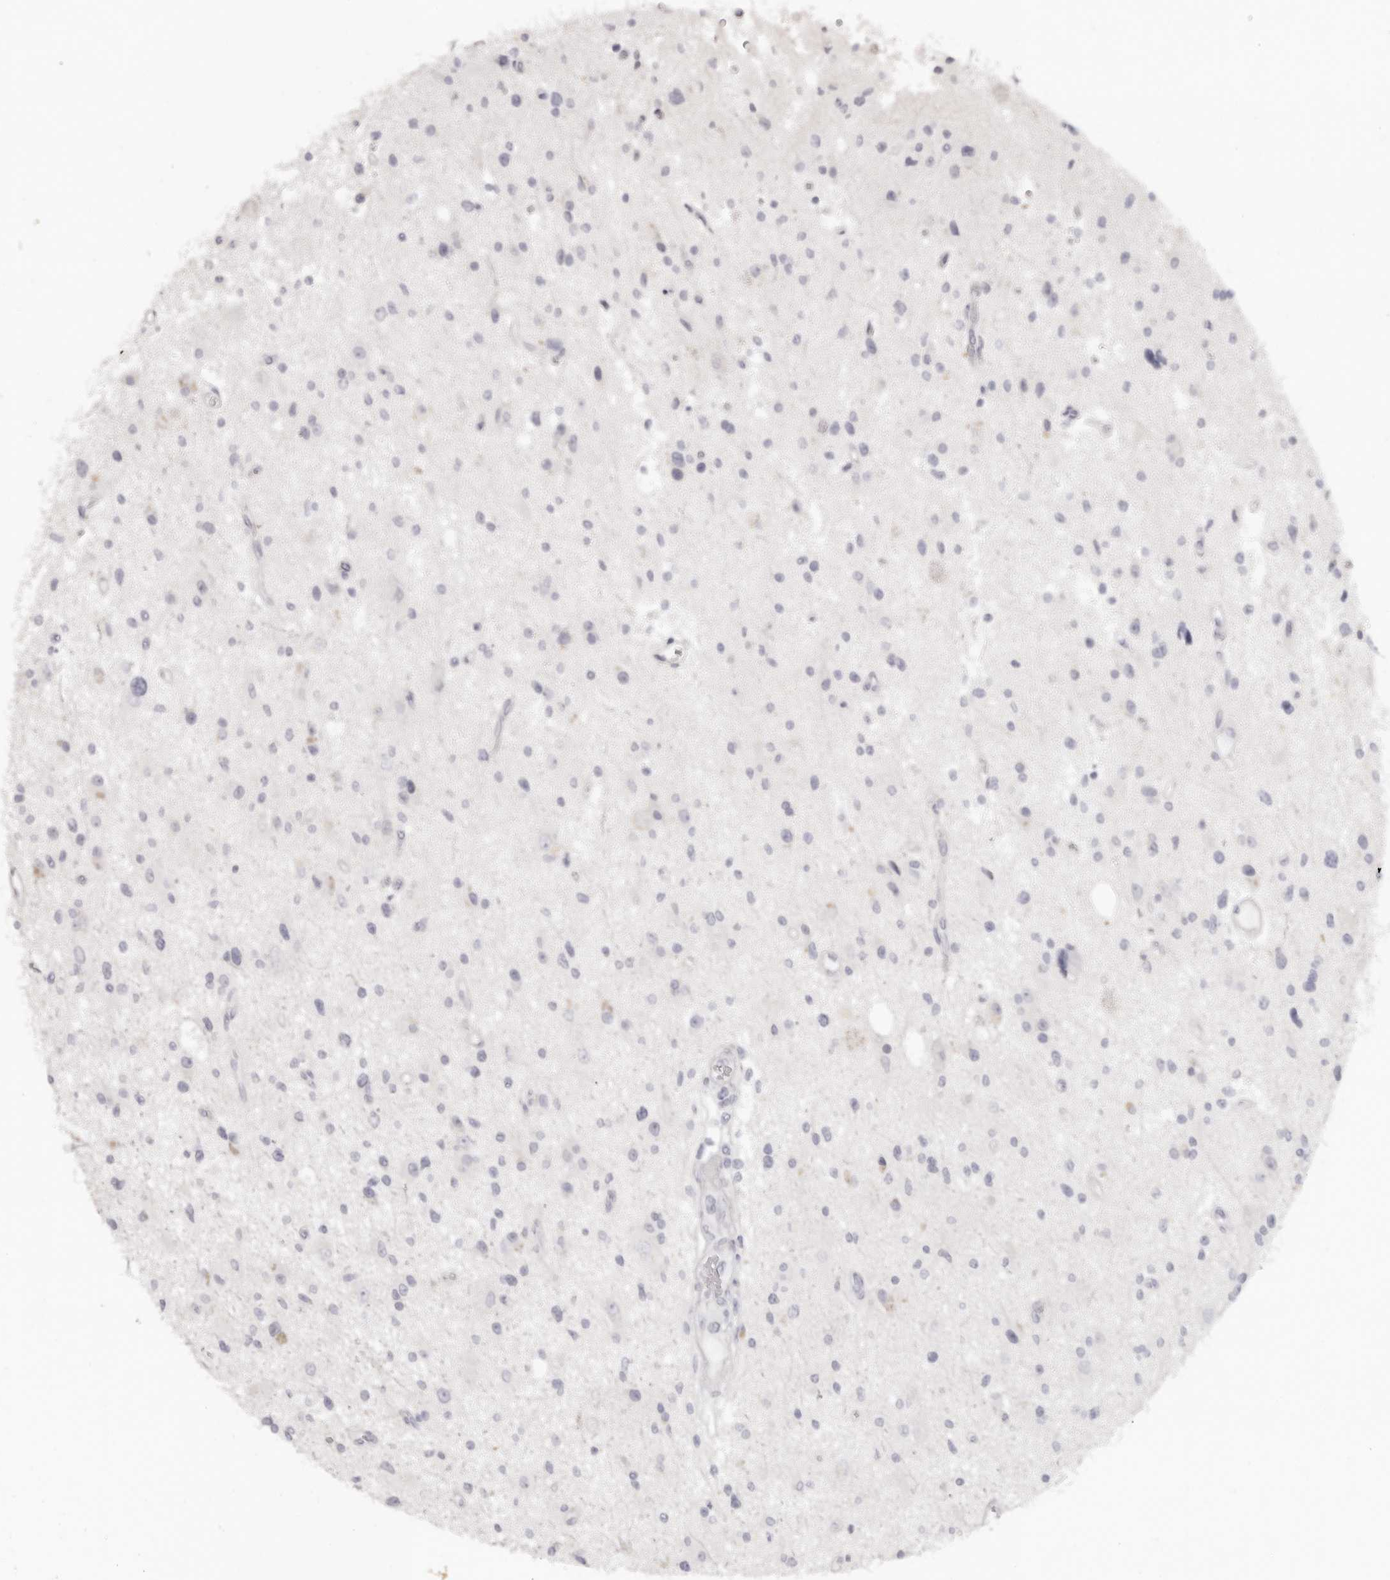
{"staining": {"intensity": "negative", "quantity": "none", "location": "none"}, "tissue": "glioma", "cell_type": "Tumor cells", "image_type": "cancer", "snomed": [{"axis": "morphology", "description": "Glioma, malignant, High grade"}, {"axis": "topography", "description": "Brain"}], "caption": "Glioma was stained to show a protein in brown. There is no significant positivity in tumor cells. Nuclei are stained in blue.", "gene": "RXFP1", "patient": {"sex": "male", "age": 33}}